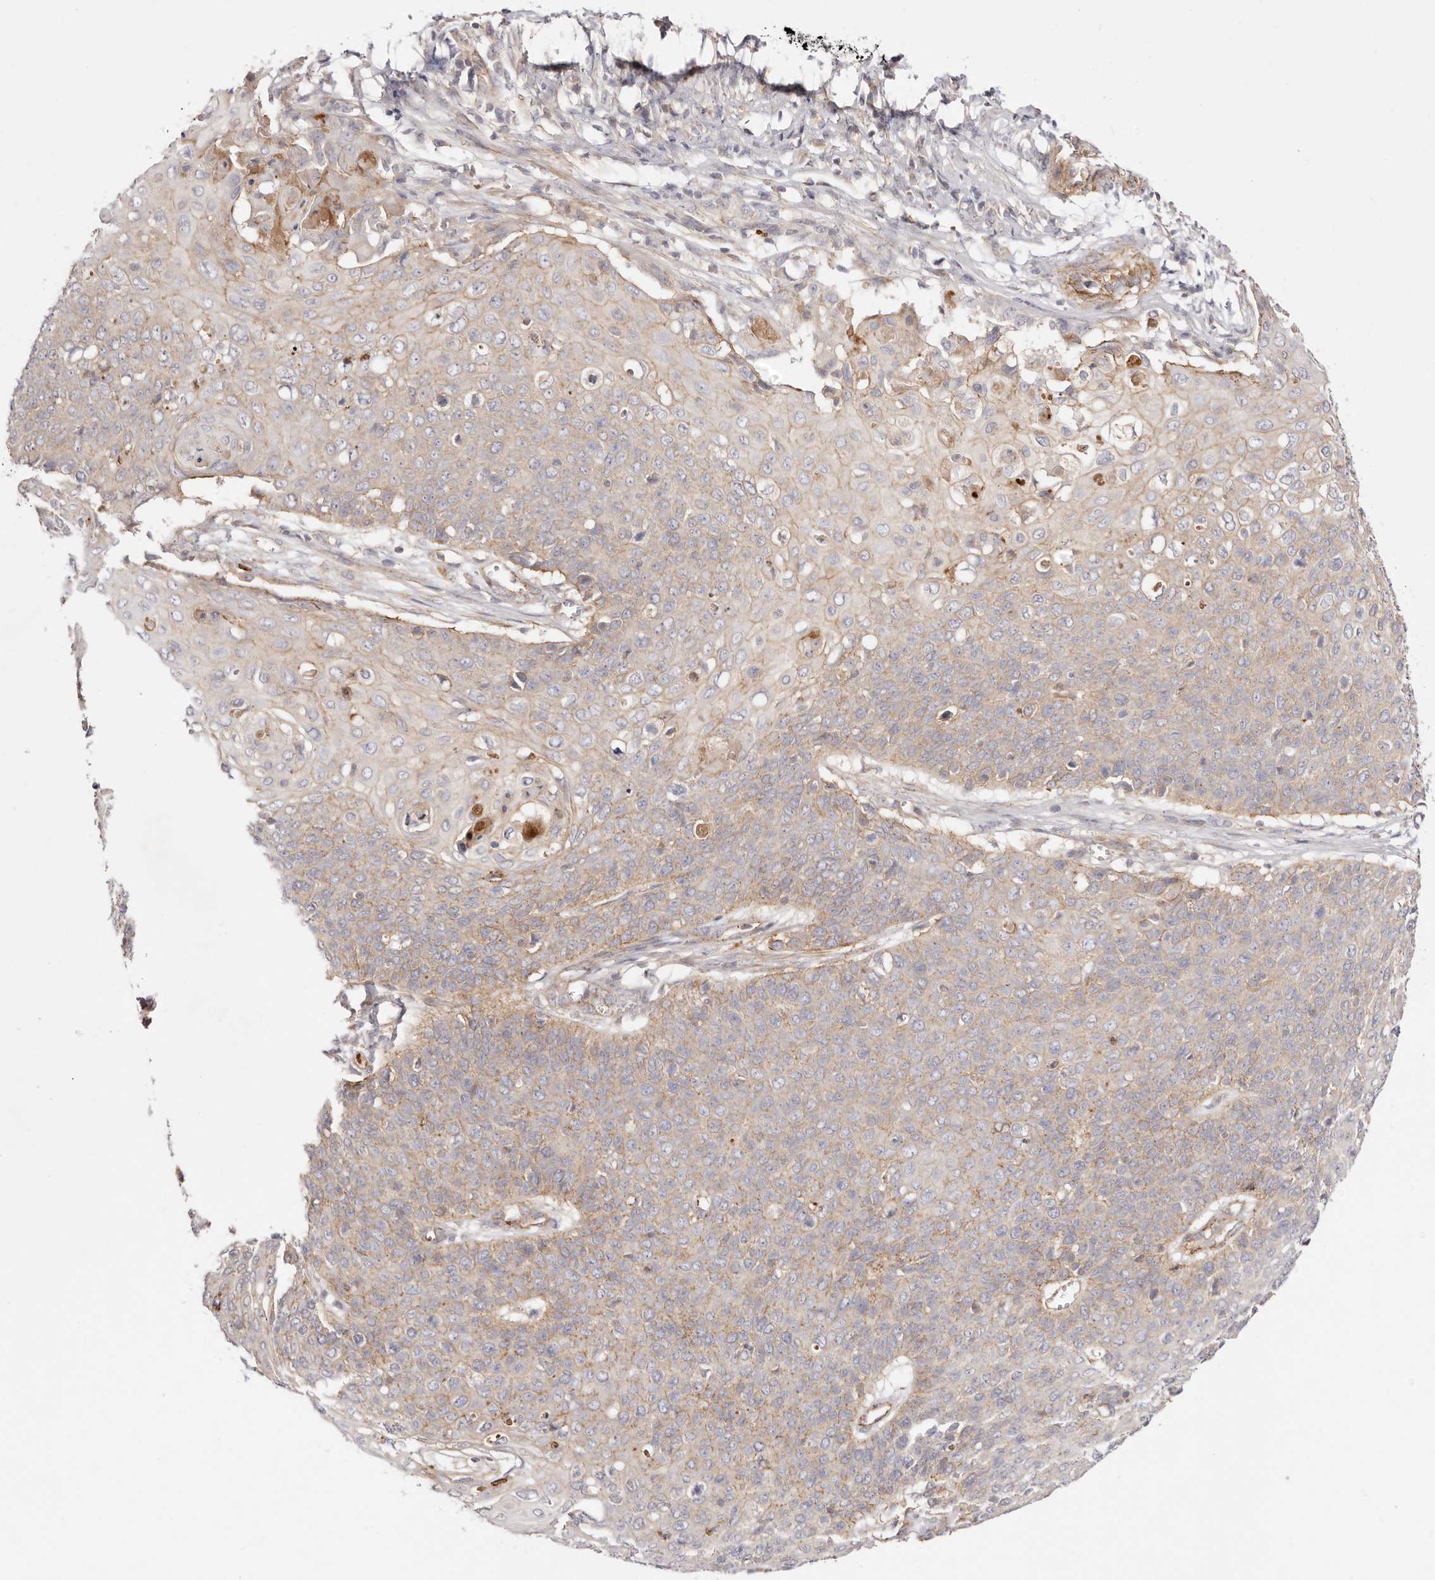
{"staining": {"intensity": "weak", "quantity": ">75%", "location": "cytoplasmic/membranous"}, "tissue": "cervical cancer", "cell_type": "Tumor cells", "image_type": "cancer", "snomed": [{"axis": "morphology", "description": "Squamous cell carcinoma, NOS"}, {"axis": "topography", "description": "Cervix"}], "caption": "Tumor cells display low levels of weak cytoplasmic/membranous positivity in approximately >75% of cells in cervical cancer. (Stains: DAB in brown, nuclei in blue, Microscopy: brightfield microscopy at high magnification).", "gene": "SLC35B2", "patient": {"sex": "female", "age": 39}}